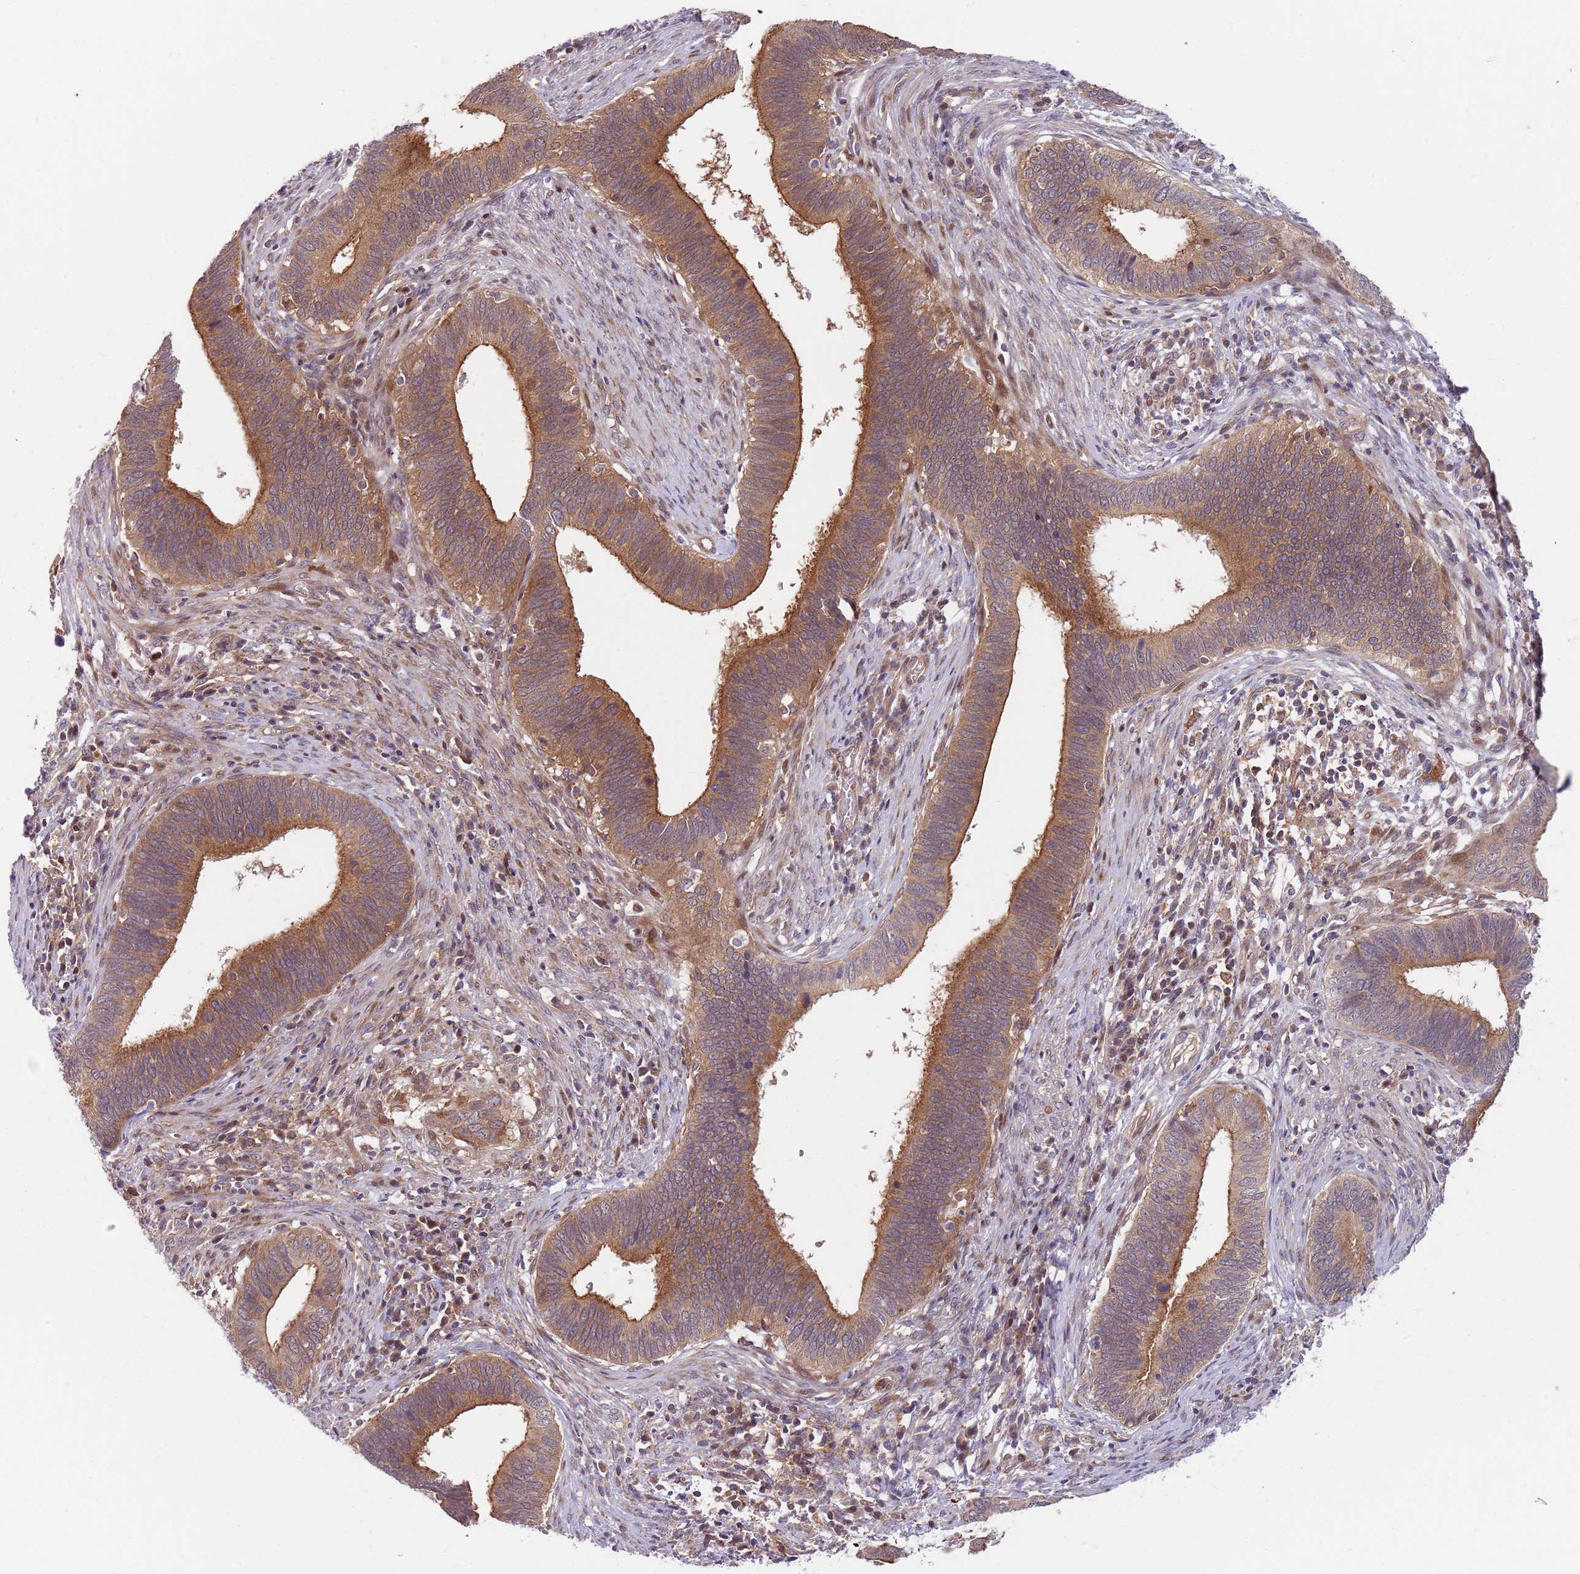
{"staining": {"intensity": "moderate", "quantity": ">75%", "location": "cytoplasmic/membranous"}, "tissue": "cervical cancer", "cell_type": "Tumor cells", "image_type": "cancer", "snomed": [{"axis": "morphology", "description": "Adenocarcinoma, NOS"}, {"axis": "topography", "description": "Cervix"}], "caption": "A high-resolution image shows IHC staining of cervical cancer (adenocarcinoma), which demonstrates moderate cytoplasmic/membranous expression in about >75% of tumor cells.", "gene": "GGA1", "patient": {"sex": "female", "age": 42}}